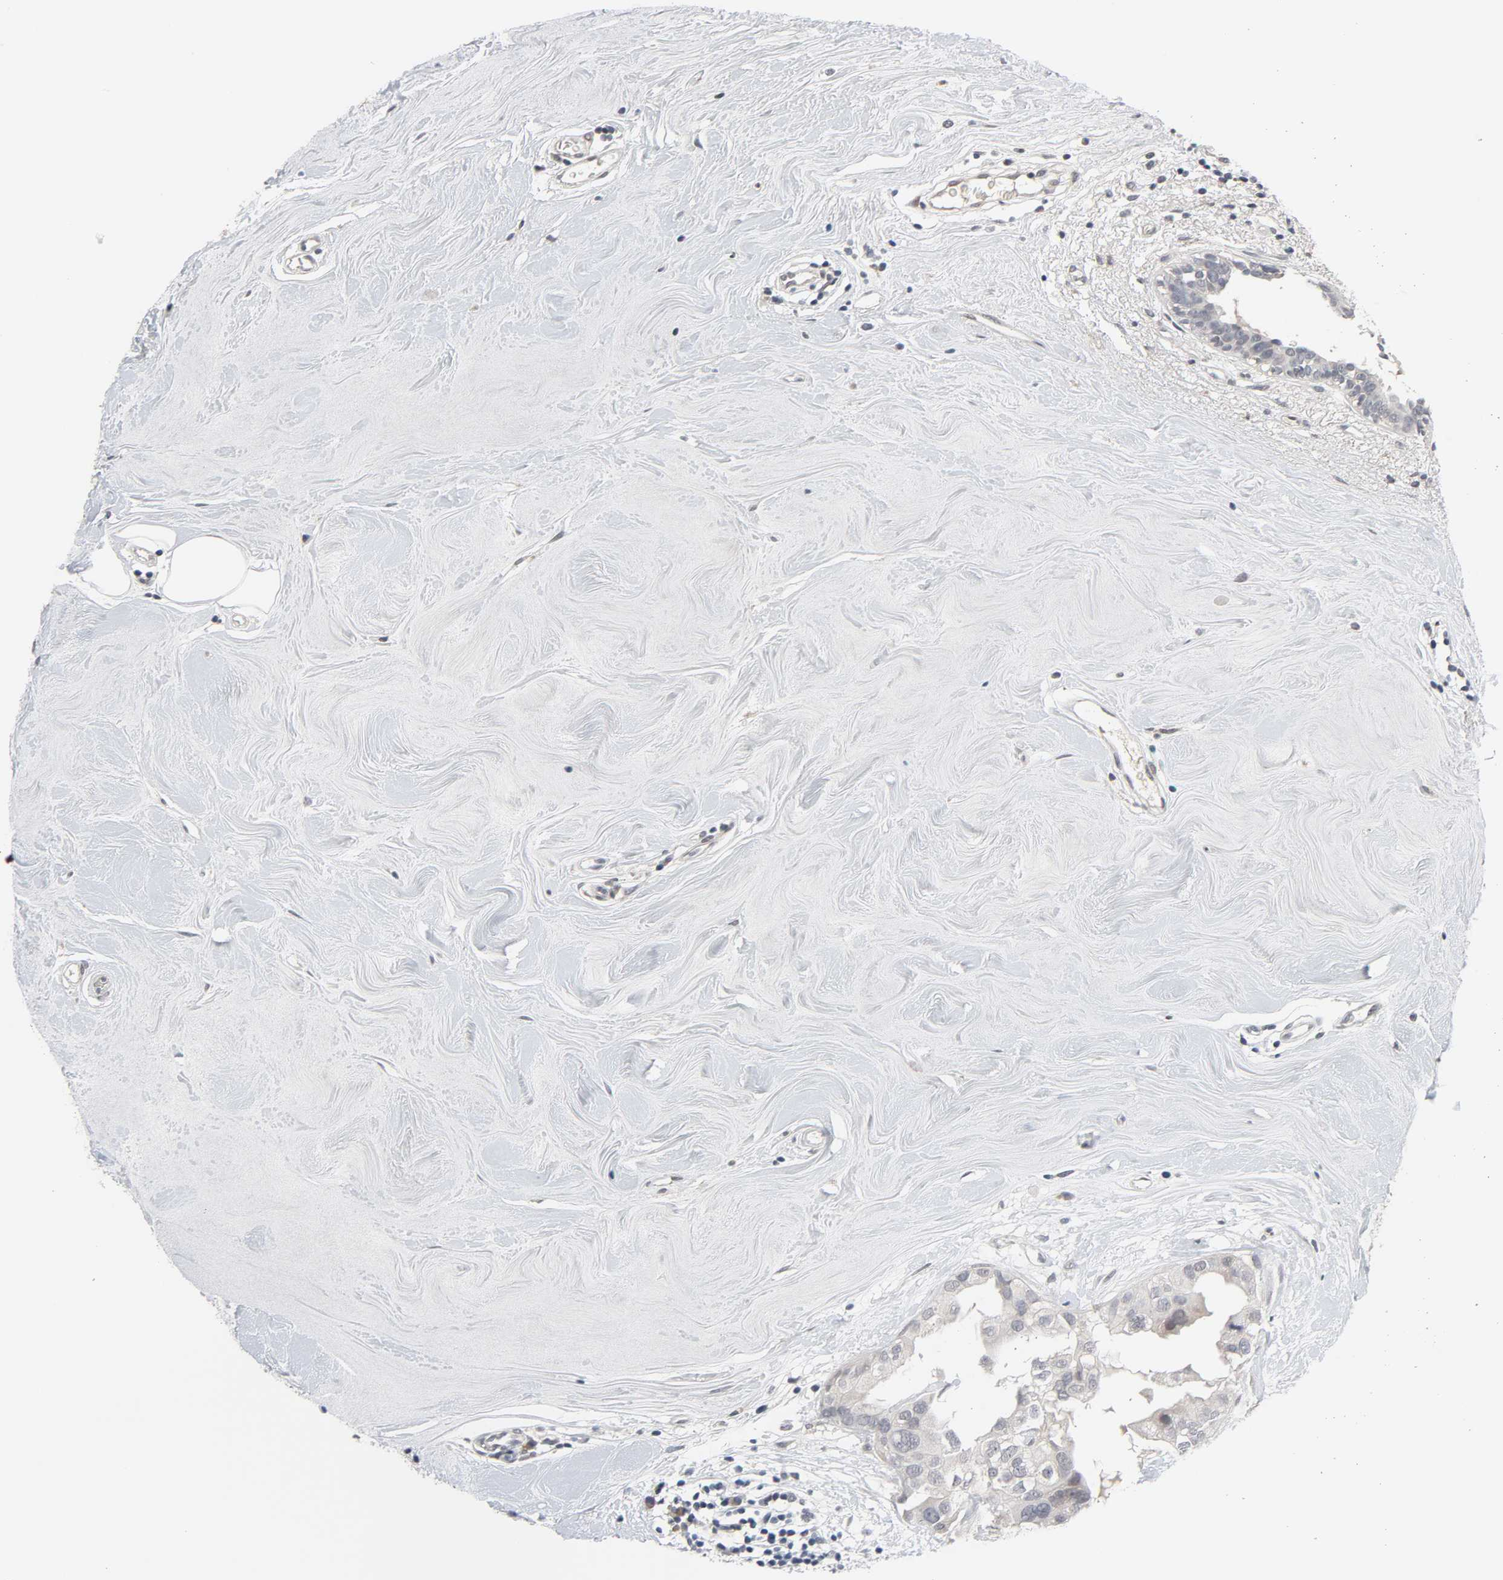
{"staining": {"intensity": "negative", "quantity": "none", "location": "none"}, "tissue": "breast cancer", "cell_type": "Tumor cells", "image_type": "cancer", "snomed": [{"axis": "morphology", "description": "Duct carcinoma"}, {"axis": "topography", "description": "Breast"}], "caption": "IHC micrograph of breast cancer stained for a protein (brown), which shows no positivity in tumor cells.", "gene": "MT3", "patient": {"sex": "female", "age": 40}}